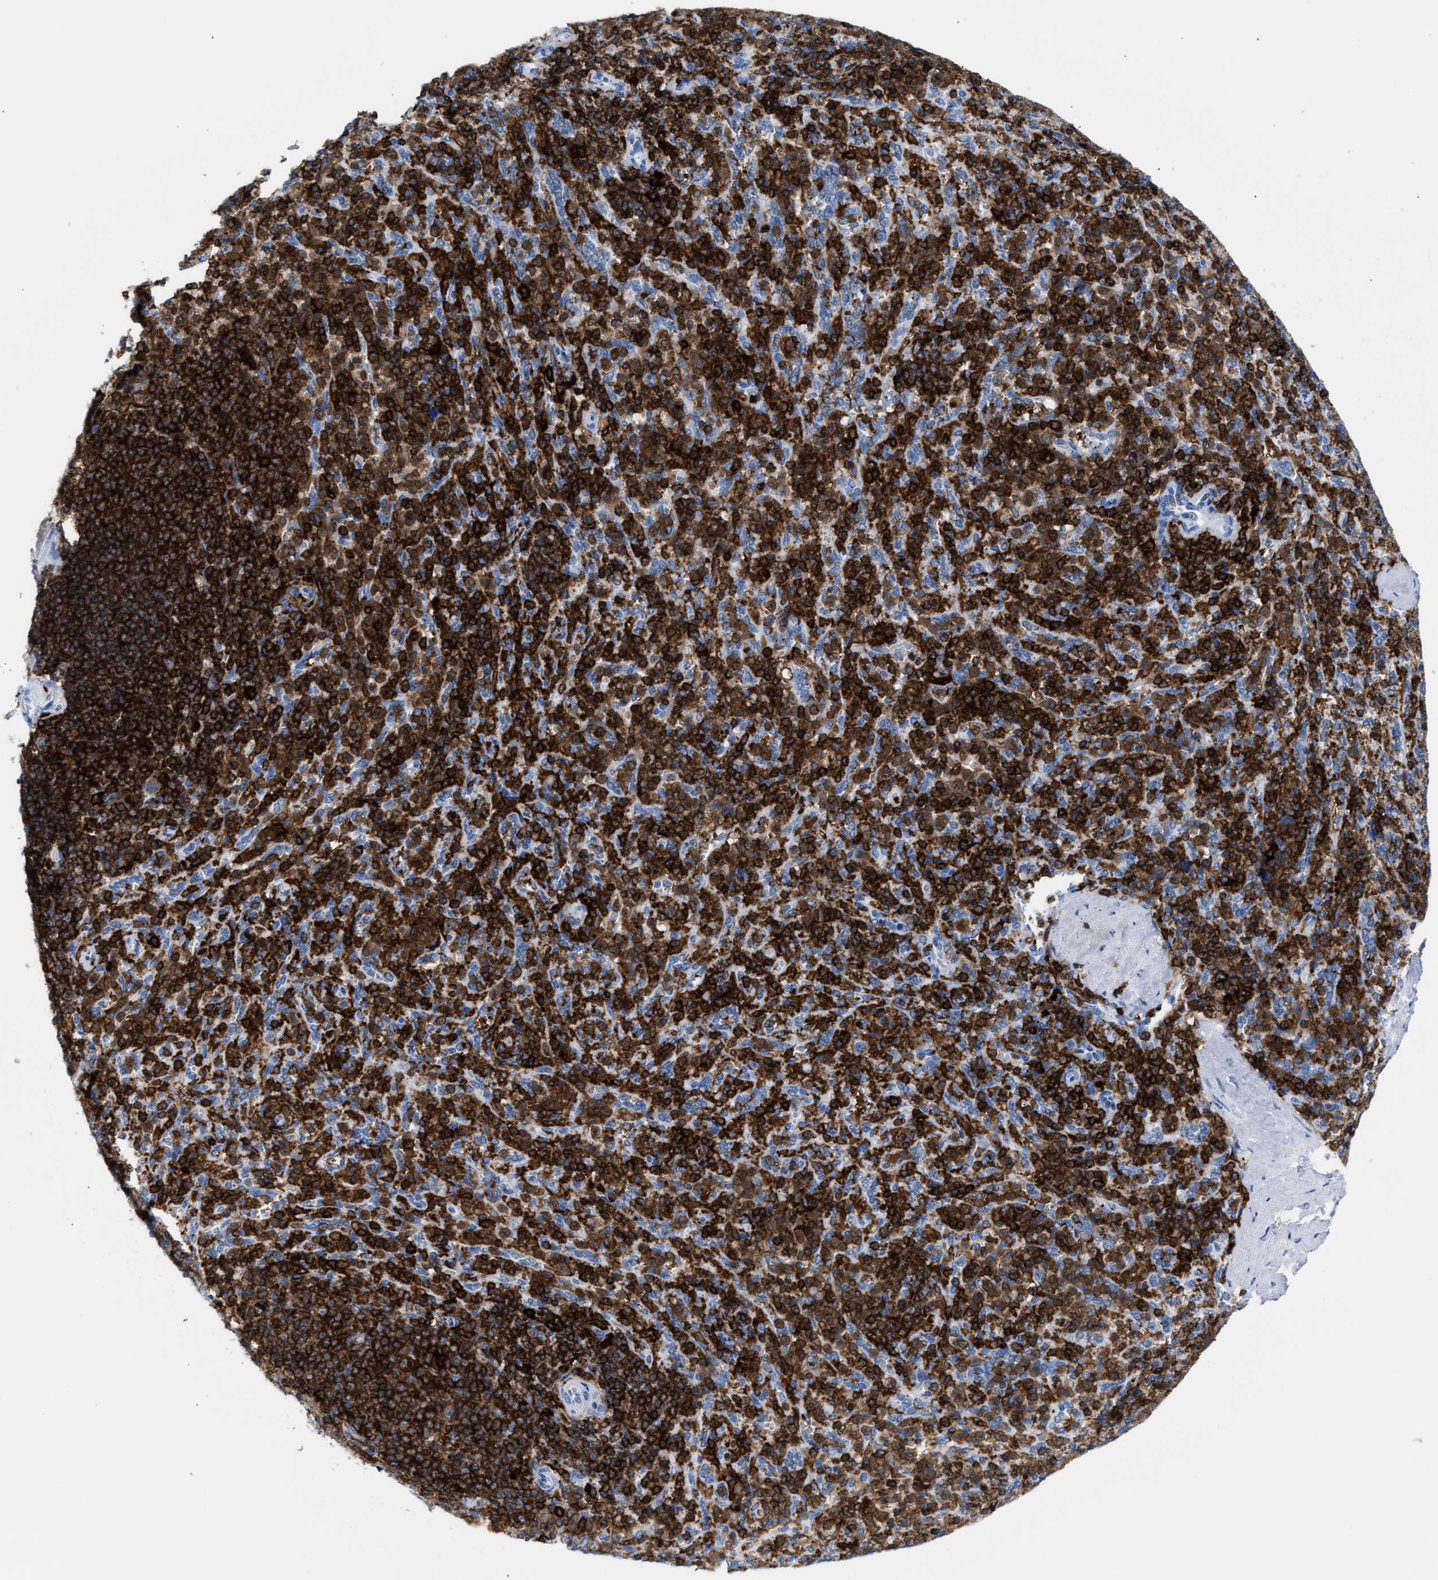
{"staining": {"intensity": "strong", "quantity": ">75%", "location": "cytoplasmic/membranous"}, "tissue": "spleen", "cell_type": "Cells in red pulp", "image_type": "normal", "snomed": [{"axis": "morphology", "description": "Normal tissue, NOS"}, {"axis": "topography", "description": "Spleen"}], "caption": "Cells in red pulp display high levels of strong cytoplasmic/membranous staining in approximately >75% of cells in normal spleen.", "gene": "LCP1", "patient": {"sex": "male", "age": 36}}